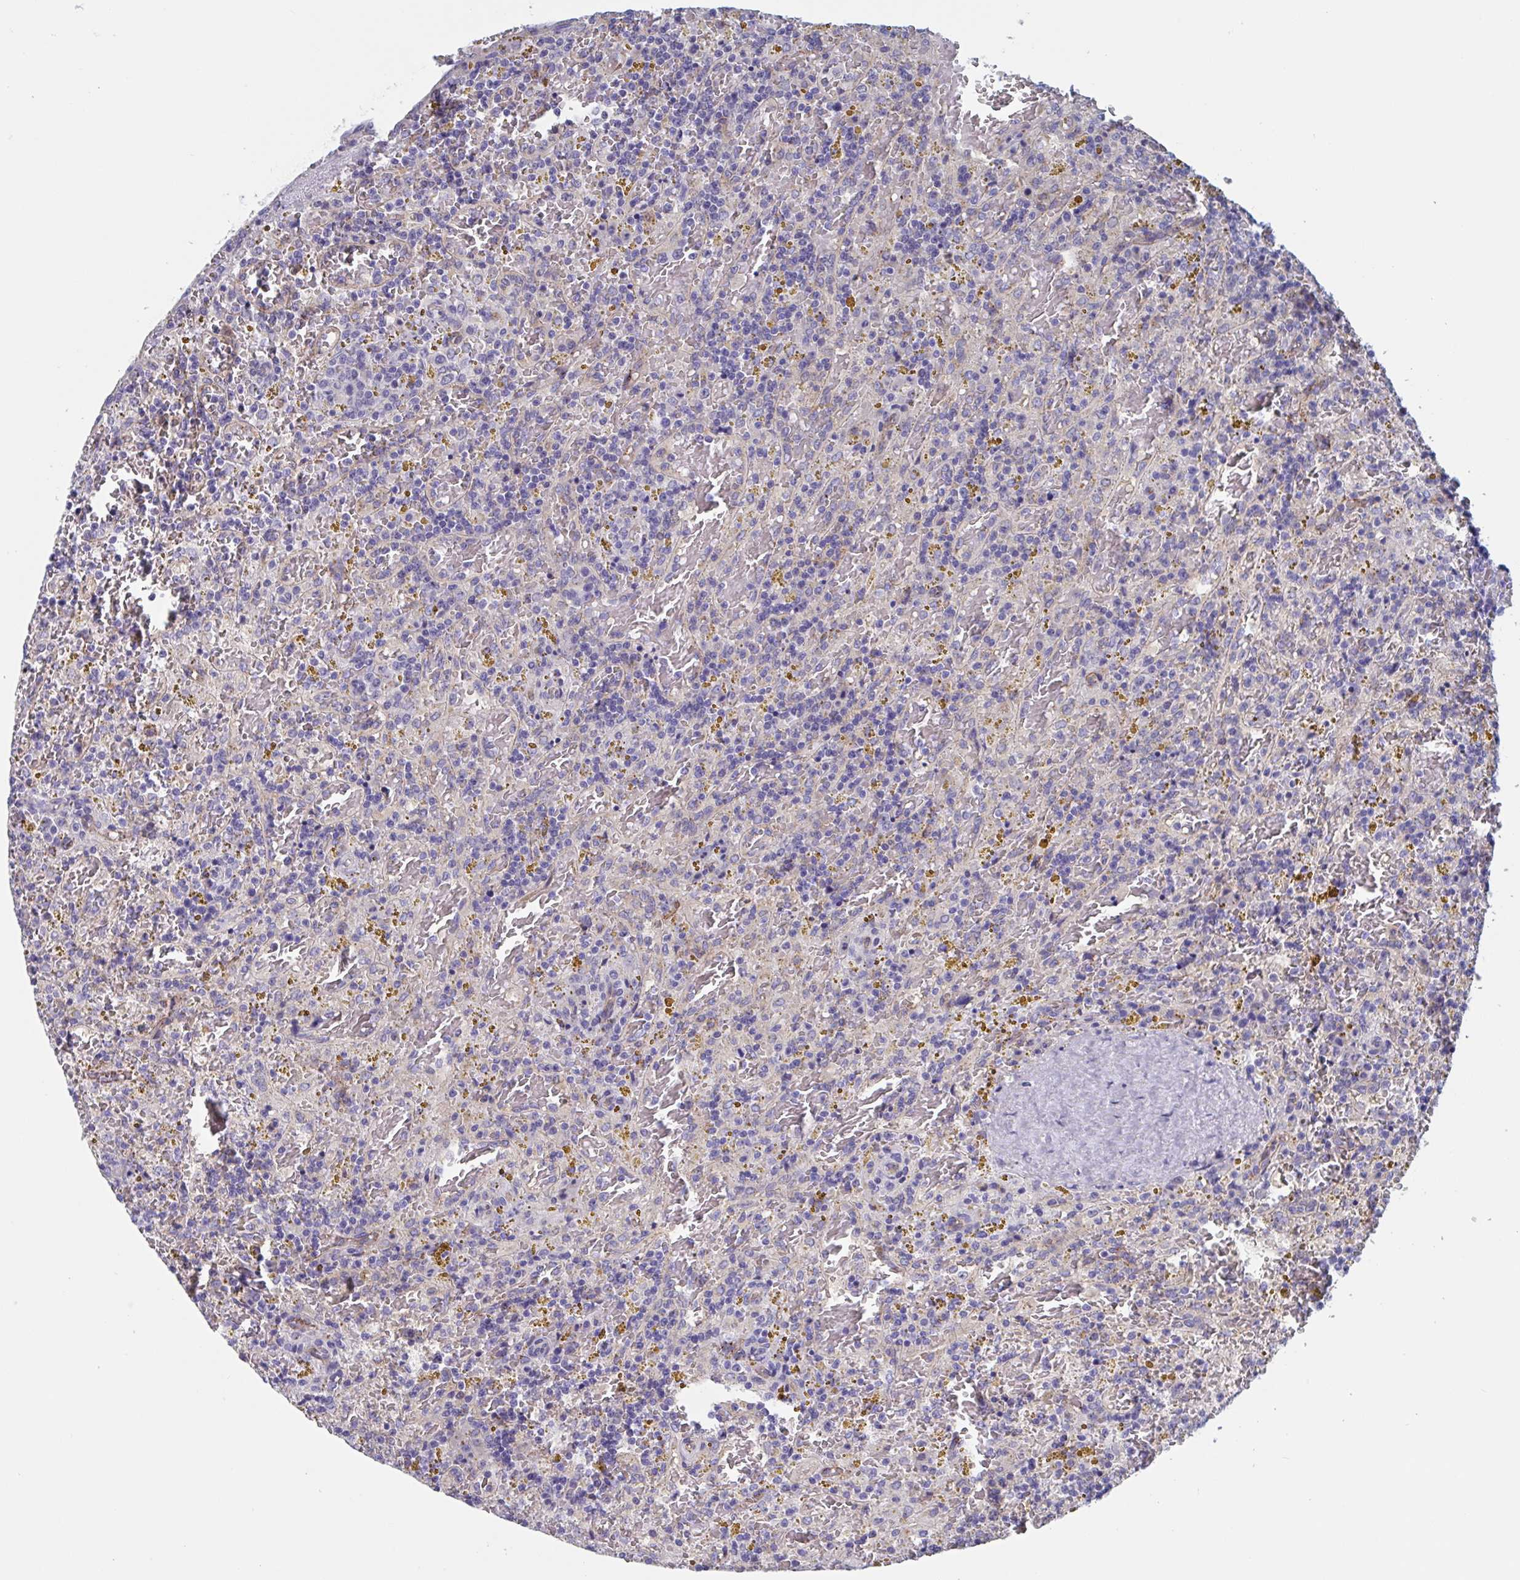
{"staining": {"intensity": "negative", "quantity": "none", "location": "none"}, "tissue": "lymphoma", "cell_type": "Tumor cells", "image_type": "cancer", "snomed": [{"axis": "morphology", "description": "Malignant lymphoma, non-Hodgkin's type, Low grade"}, {"axis": "topography", "description": "Spleen"}], "caption": "A high-resolution photomicrograph shows IHC staining of malignant lymphoma, non-Hodgkin's type (low-grade), which displays no significant expression in tumor cells. (DAB (3,3'-diaminobenzidine) IHC, high magnification).", "gene": "ST14", "patient": {"sex": "female", "age": 65}}